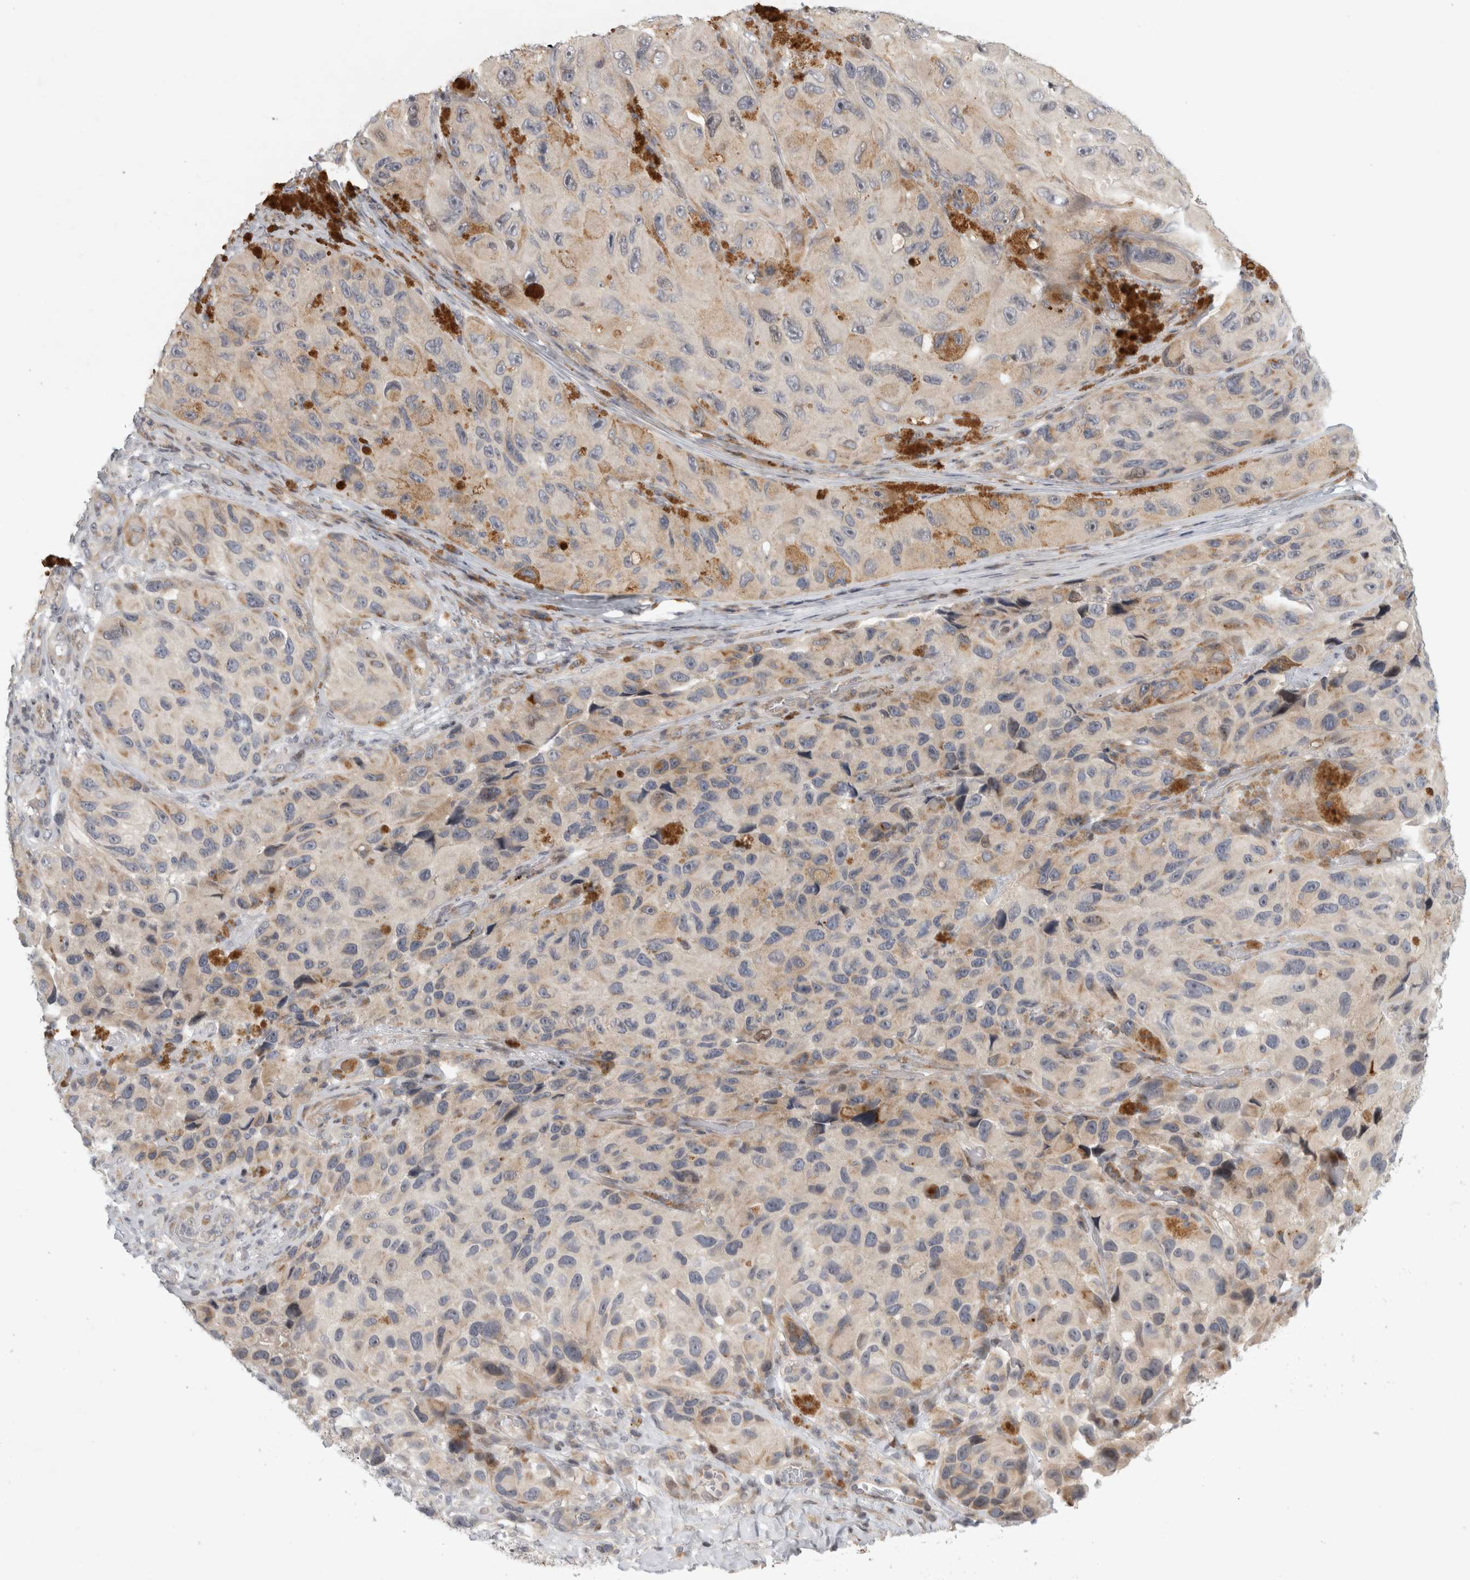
{"staining": {"intensity": "negative", "quantity": "none", "location": "none"}, "tissue": "melanoma", "cell_type": "Tumor cells", "image_type": "cancer", "snomed": [{"axis": "morphology", "description": "Malignant melanoma, NOS"}, {"axis": "topography", "description": "Skin"}], "caption": "IHC image of neoplastic tissue: human melanoma stained with DAB (3,3'-diaminobenzidine) reveals no significant protein staining in tumor cells.", "gene": "UTP25", "patient": {"sex": "female", "age": 73}}